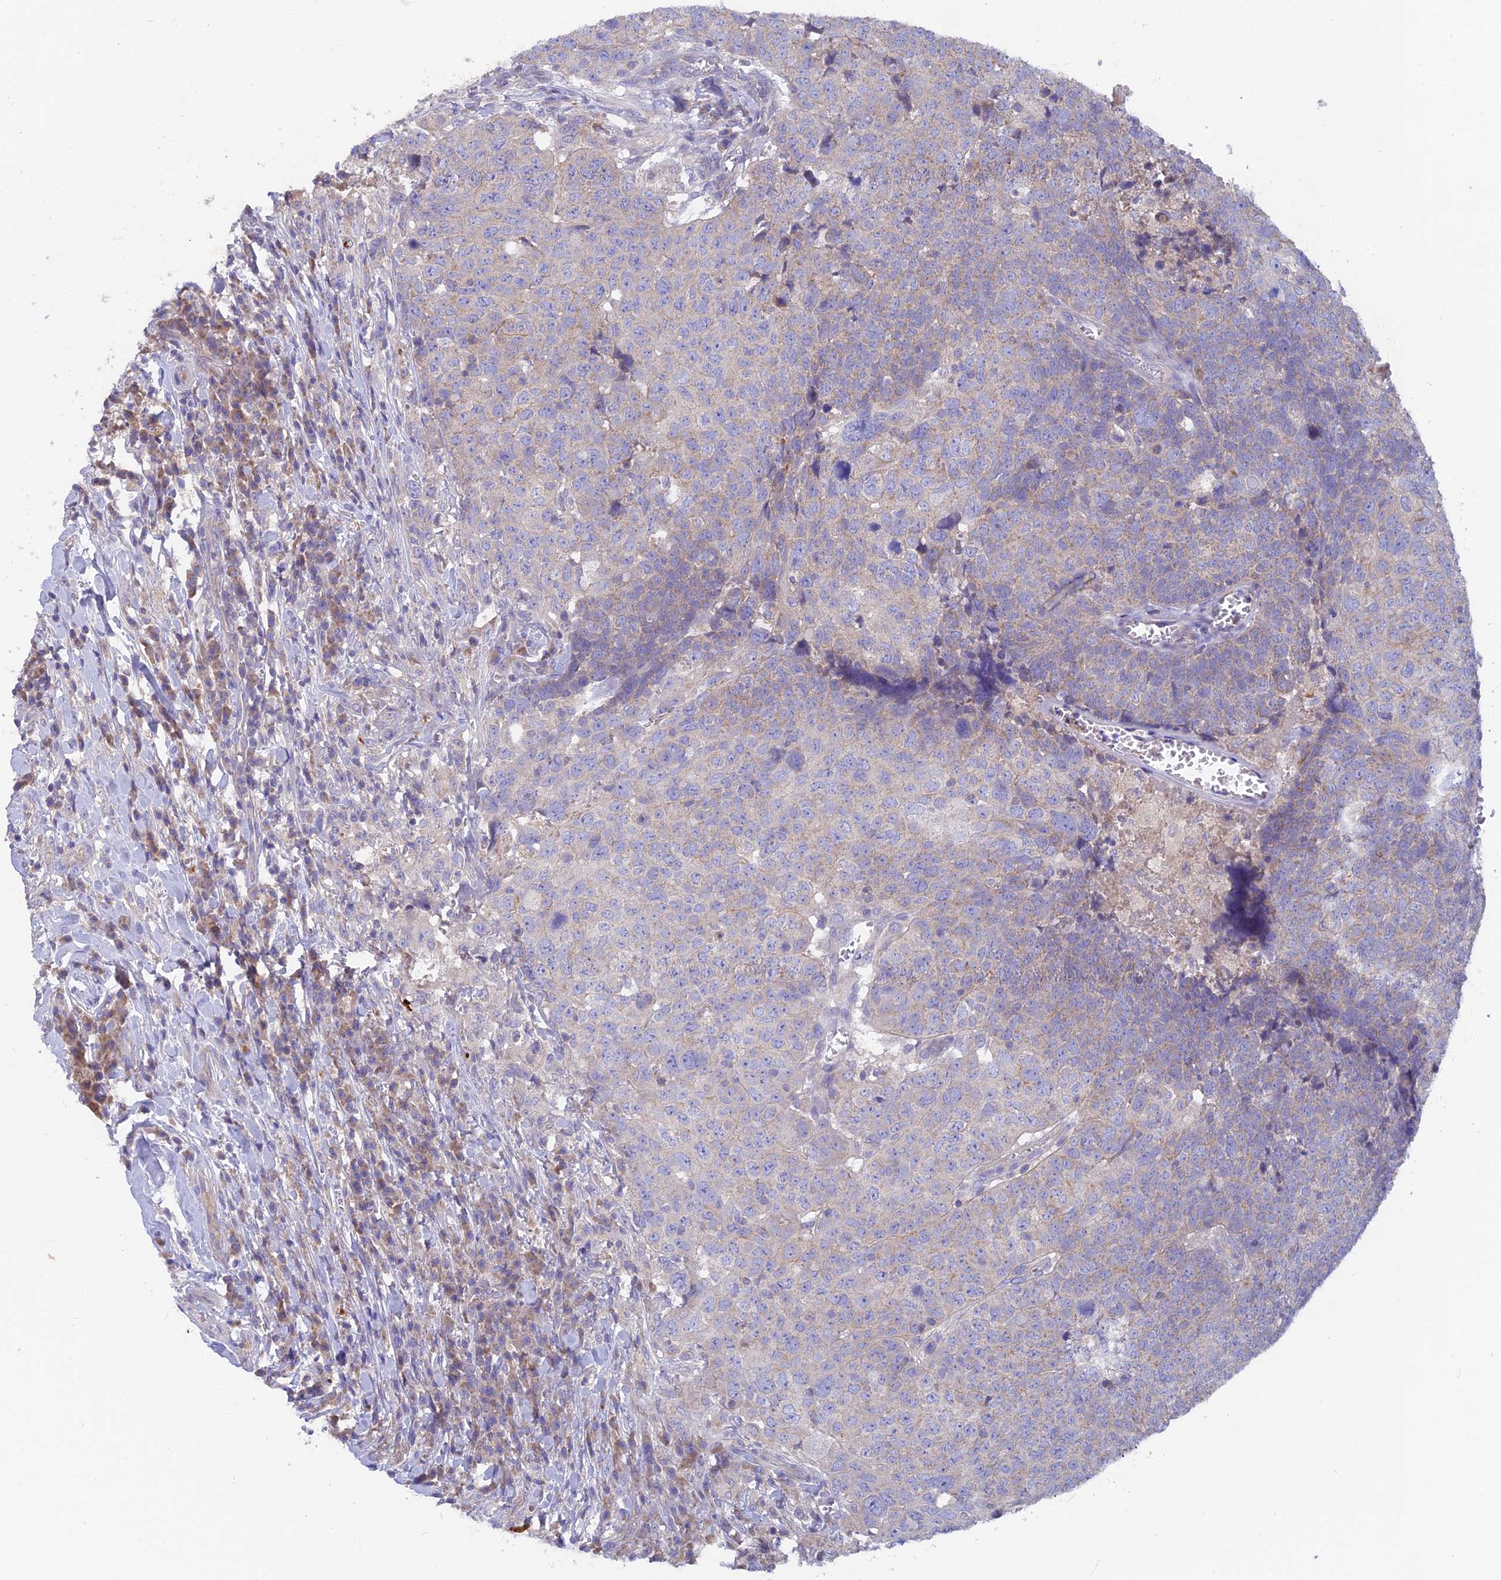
{"staining": {"intensity": "negative", "quantity": "none", "location": "none"}, "tissue": "head and neck cancer", "cell_type": "Tumor cells", "image_type": "cancer", "snomed": [{"axis": "morphology", "description": "Squamous cell carcinoma, NOS"}, {"axis": "topography", "description": "Head-Neck"}], "caption": "This is an IHC micrograph of human head and neck cancer (squamous cell carcinoma). There is no staining in tumor cells.", "gene": "PZP", "patient": {"sex": "male", "age": 66}}